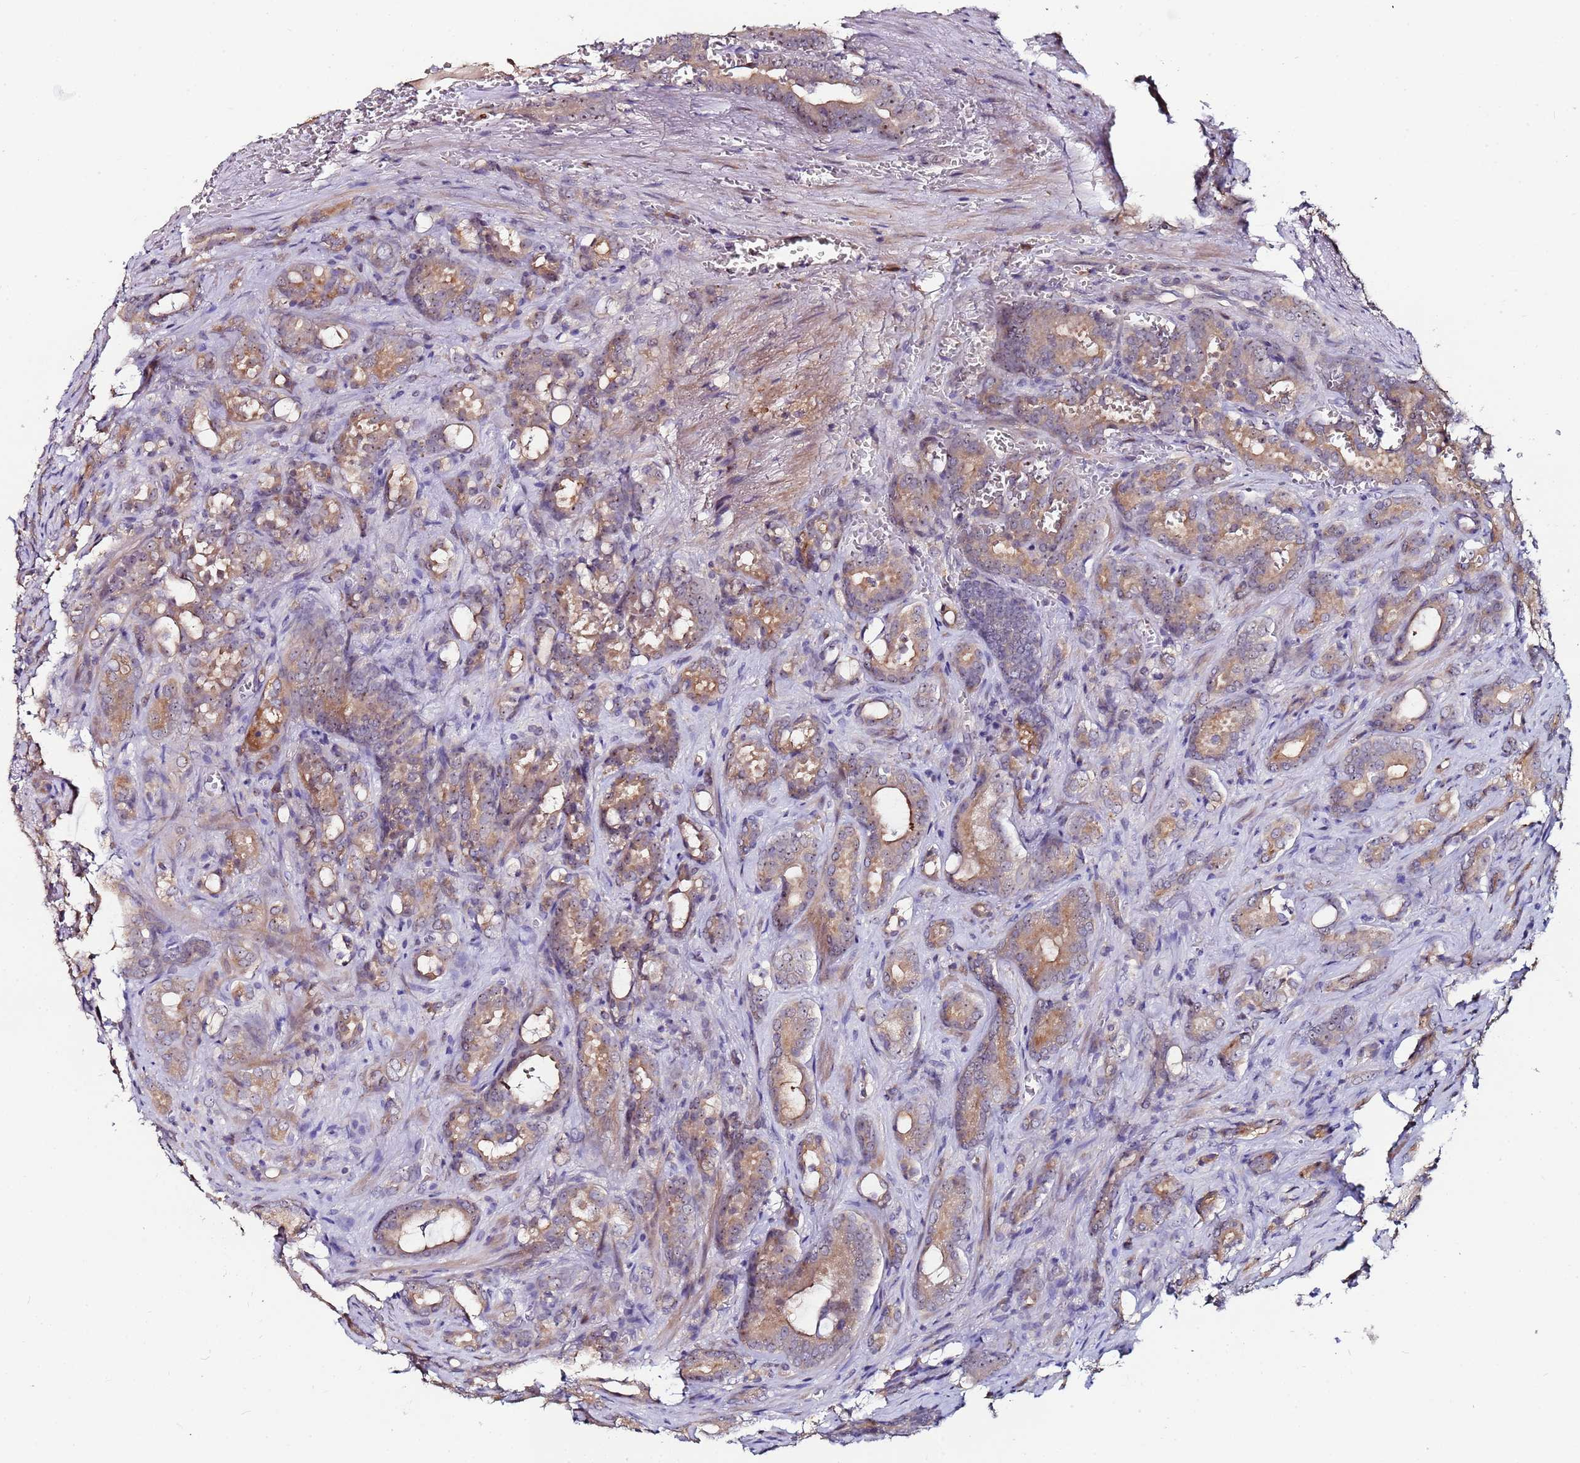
{"staining": {"intensity": "moderate", "quantity": "25%-75%", "location": "cytoplasmic/membranous"}, "tissue": "prostate cancer", "cell_type": "Tumor cells", "image_type": "cancer", "snomed": [{"axis": "morphology", "description": "Adenocarcinoma, High grade"}, {"axis": "topography", "description": "Prostate"}], "caption": "Adenocarcinoma (high-grade) (prostate) stained for a protein demonstrates moderate cytoplasmic/membranous positivity in tumor cells.", "gene": "KRI1", "patient": {"sex": "male", "age": 72}}